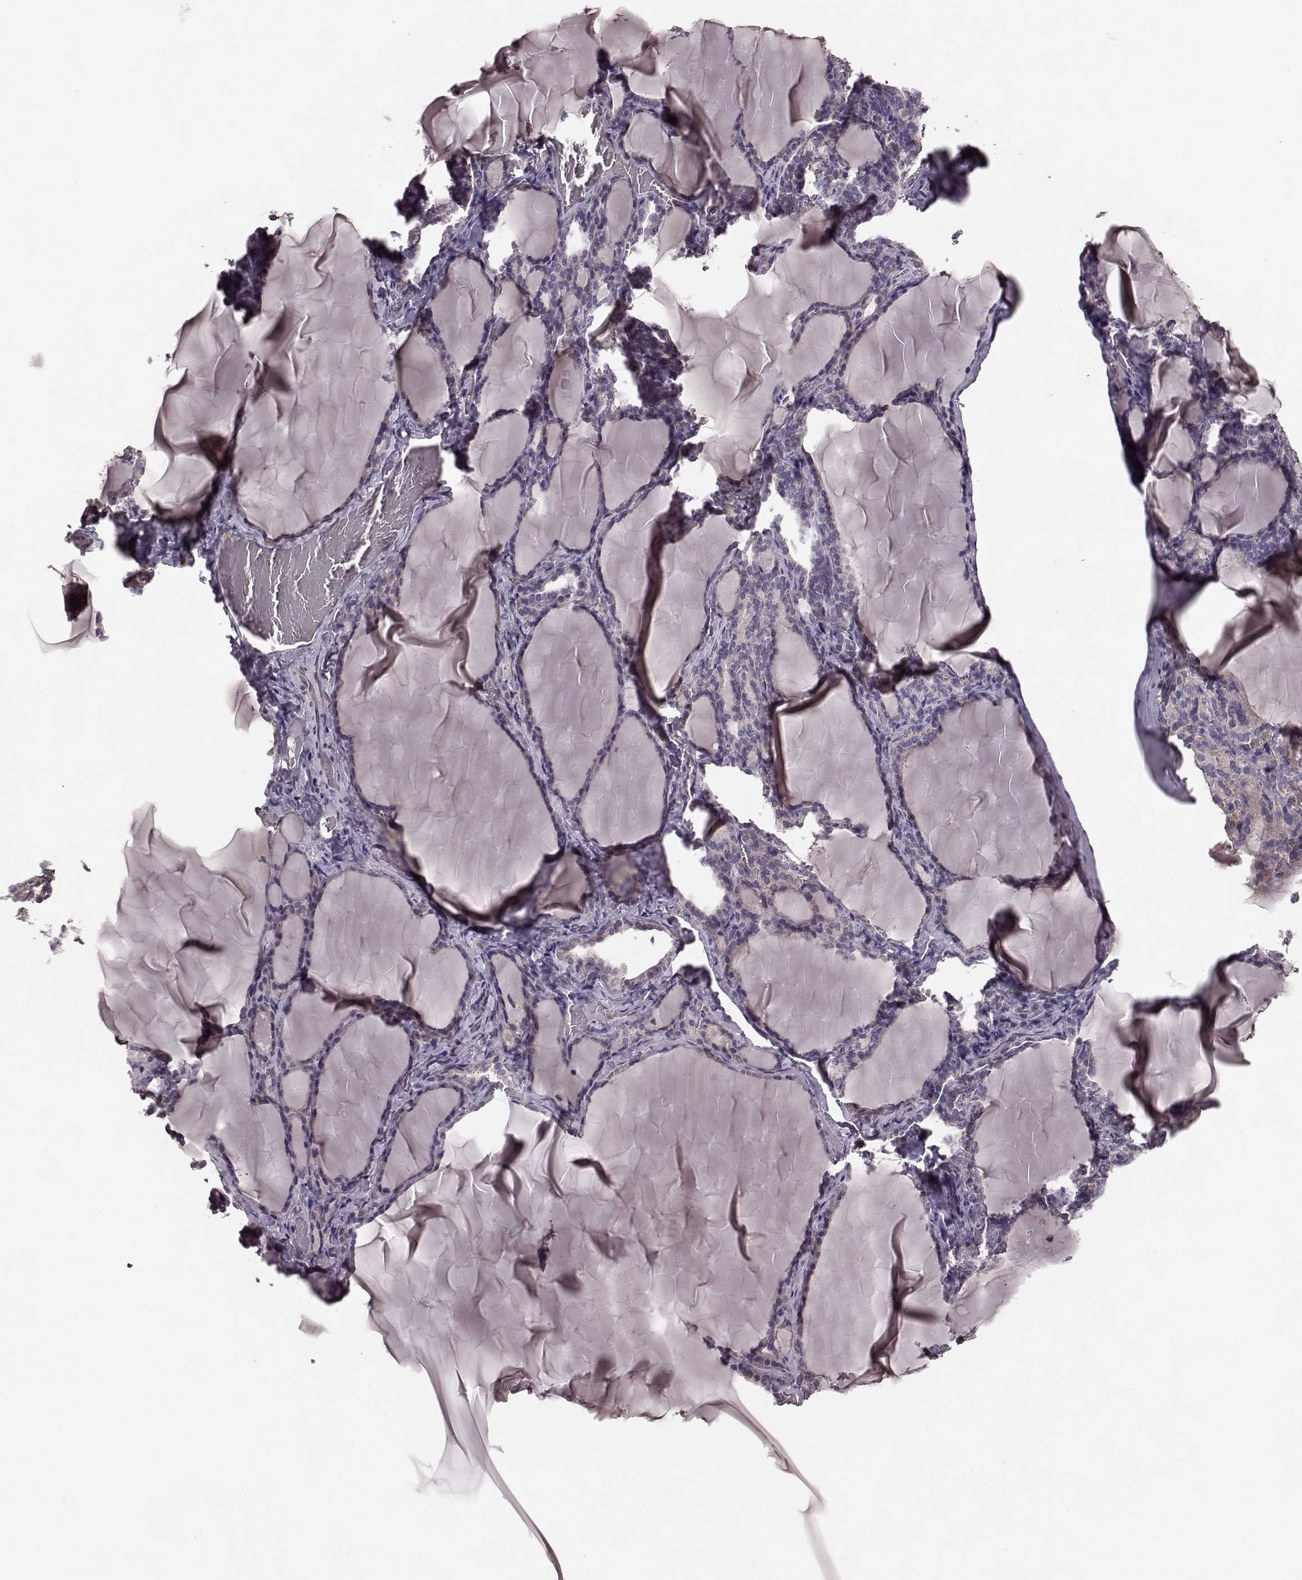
{"staining": {"intensity": "negative", "quantity": "none", "location": "none"}, "tissue": "thyroid gland", "cell_type": "Glandular cells", "image_type": "normal", "snomed": [{"axis": "morphology", "description": "Normal tissue, NOS"}, {"axis": "morphology", "description": "Hyperplasia, NOS"}, {"axis": "topography", "description": "Thyroid gland"}], "caption": "This is an IHC micrograph of unremarkable thyroid gland. There is no expression in glandular cells.", "gene": "NTF3", "patient": {"sex": "female", "age": 27}}